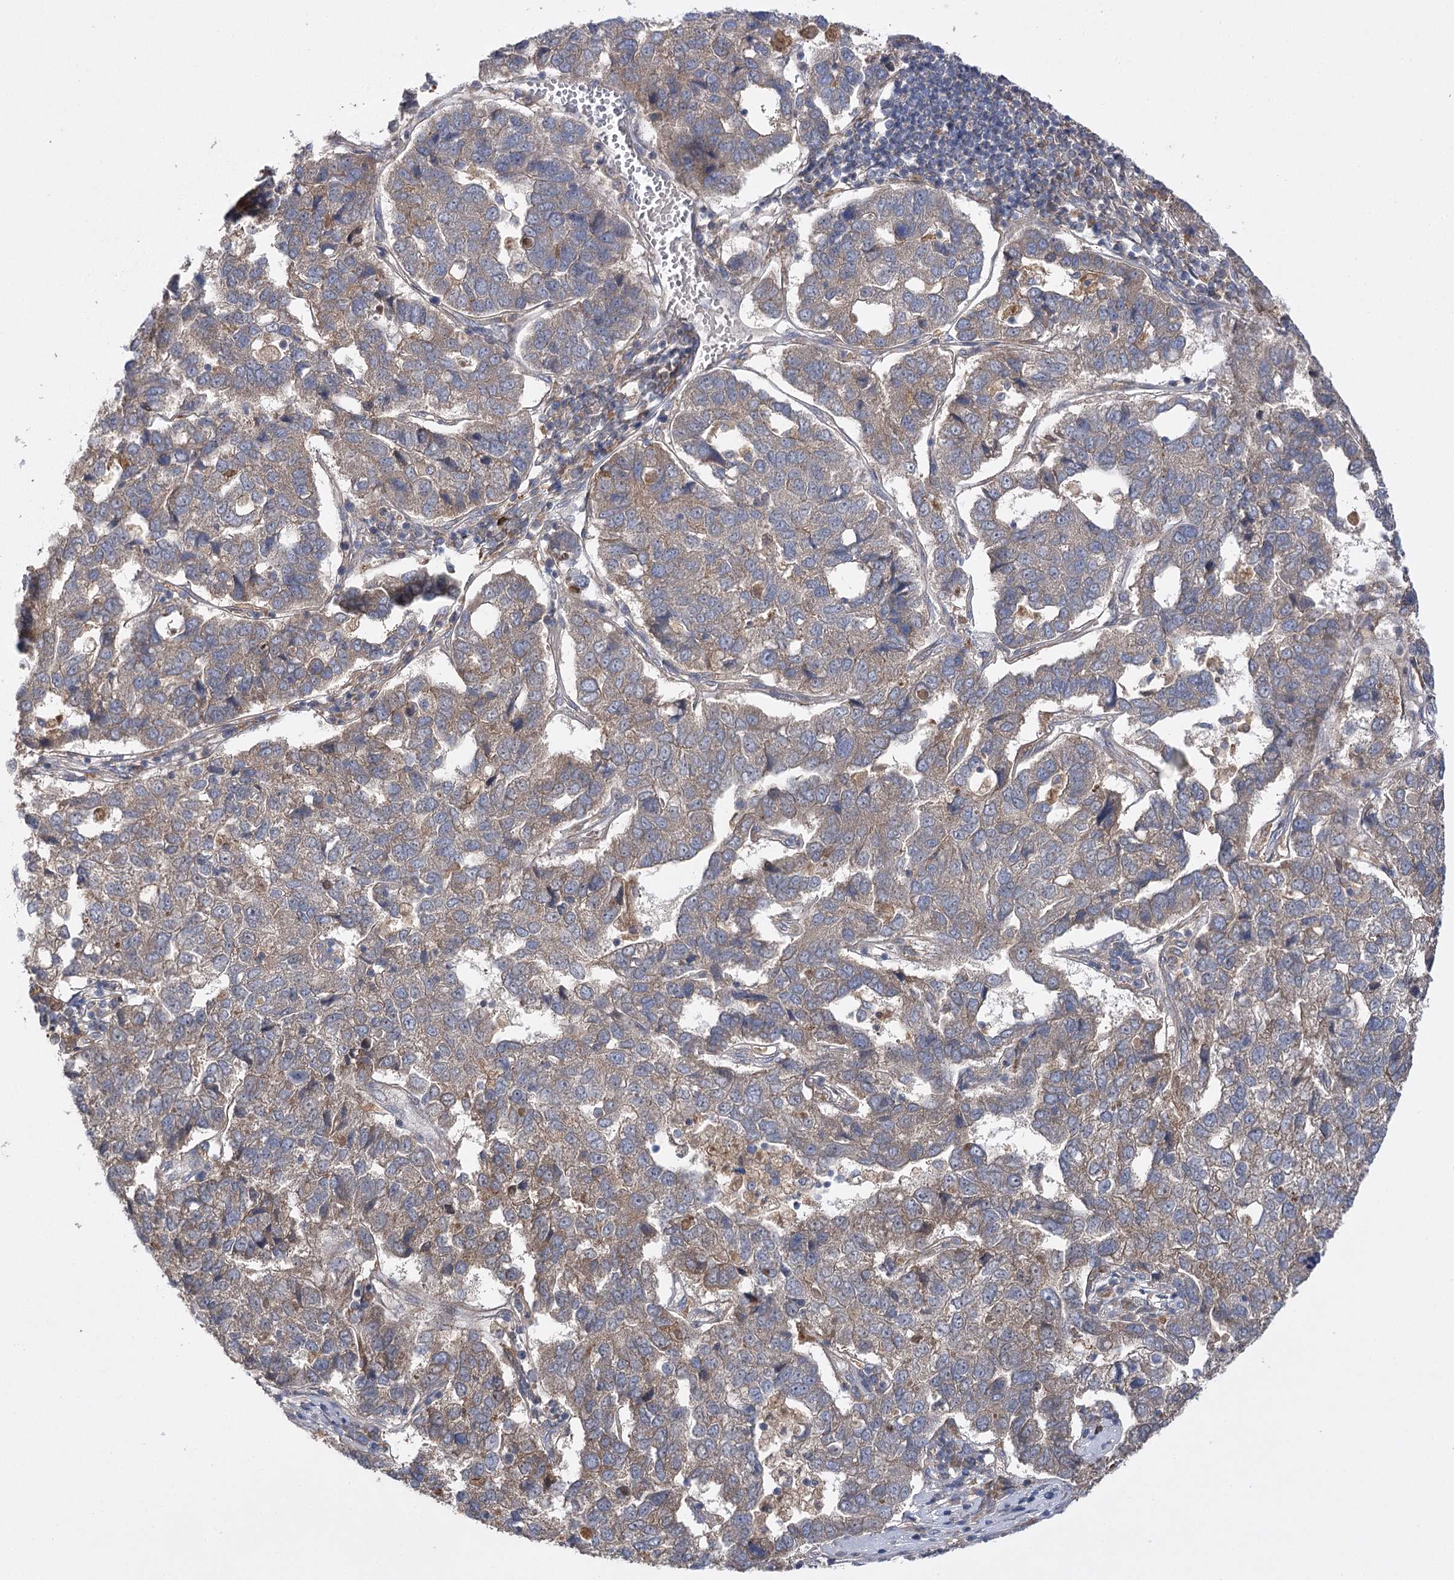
{"staining": {"intensity": "moderate", "quantity": "25%-75%", "location": "cytoplasmic/membranous"}, "tissue": "pancreatic cancer", "cell_type": "Tumor cells", "image_type": "cancer", "snomed": [{"axis": "morphology", "description": "Adenocarcinoma, NOS"}, {"axis": "topography", "description": "Pancreas"}], "caption": "The histopathology image shows immunohistochemical staining of adenocarcinoma (pancreatic). There is moderate cytoplasmic/membranous staining is seen in about 25%-75% of tumor cells. (DAB (3,3'-diaminobenzidine) IHC, brown staining for protein, blue staining for nuclei).", "gene": "BCR", "patient": {"sex": "female", "age": 61}}